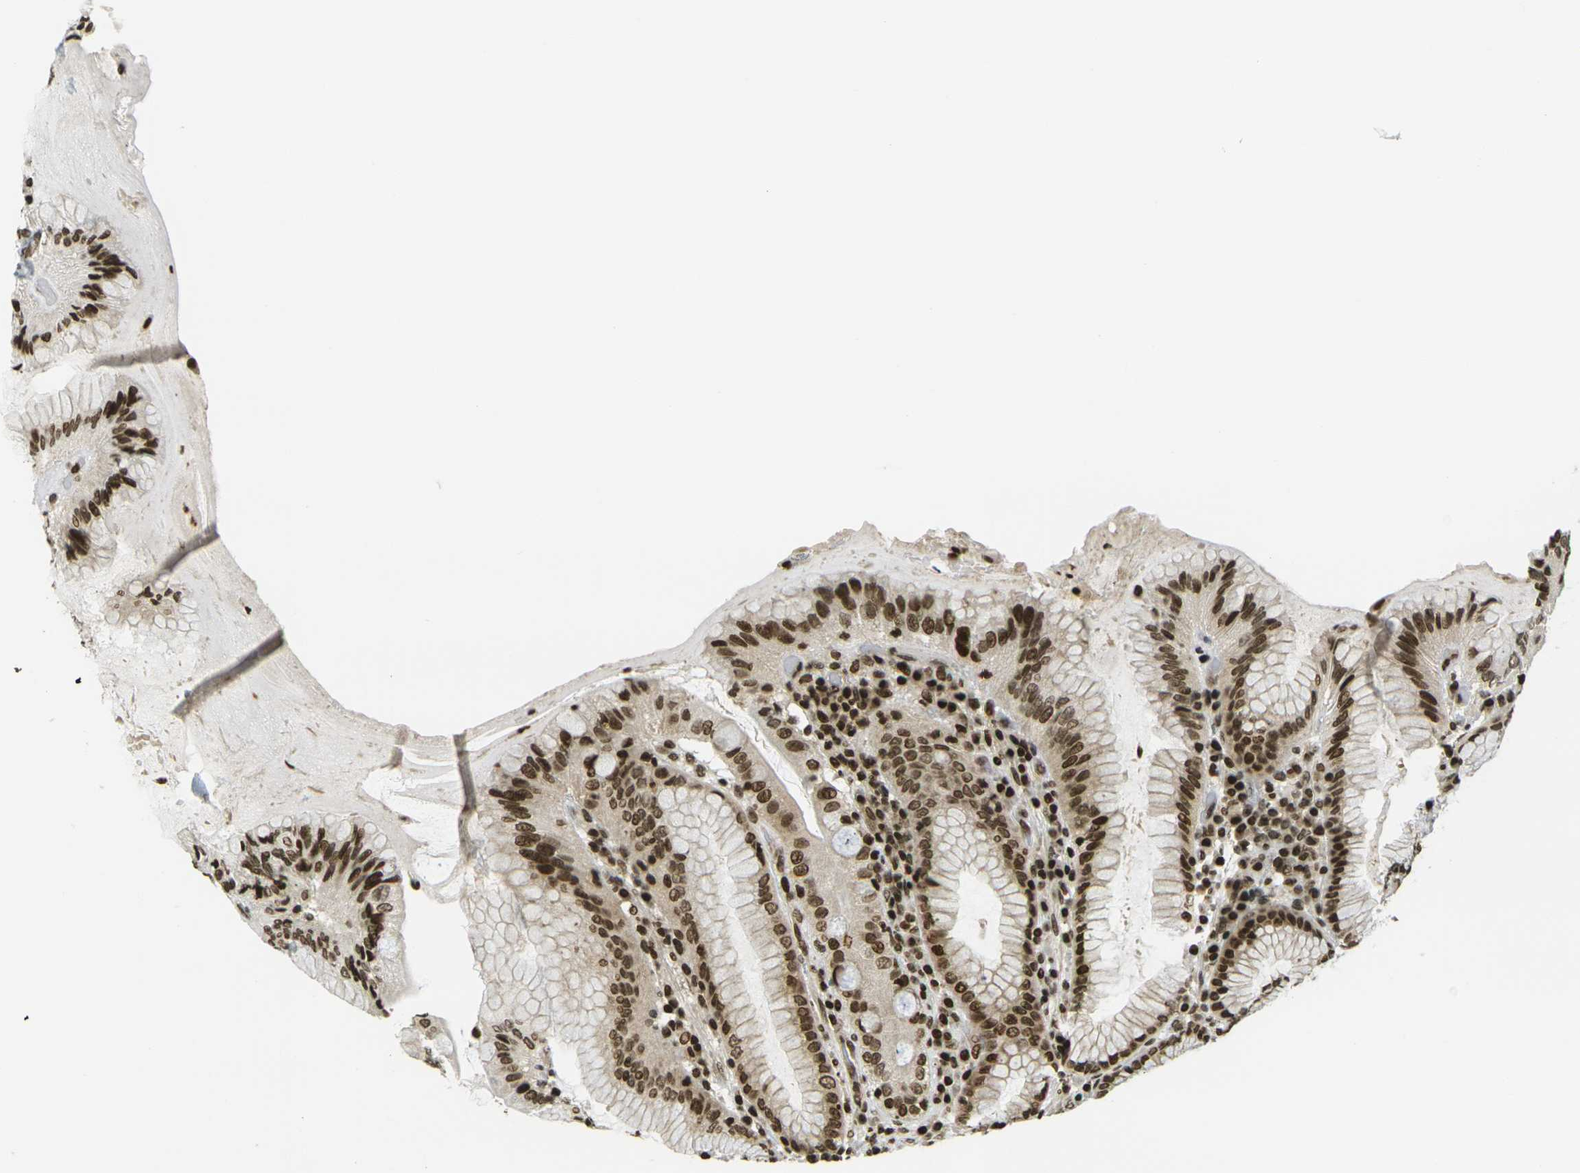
{"staining": {"intensity": "strong", "quantity": ">75%", "location": "cytoplasmic/membranous,nuclear"}, "tissue": "stomach", "cell_type": "Glandular cells", "image_type": "normal", "snomed": [{"axis": "morphology", "description": "Normal tissue, NOS"}, {"axis": "topography", "description": "Stomach, lower"}], "caption": "Protein staining of normal stomach exhibits strong cytoplasmic/membranous,nuclear staining in approximately >75% of glandular cells. The protein is shown in brown color, while the nuclei are stained blue.", "gene": "RUVBL2", "patient": {"sex": "female", "age": 76}}